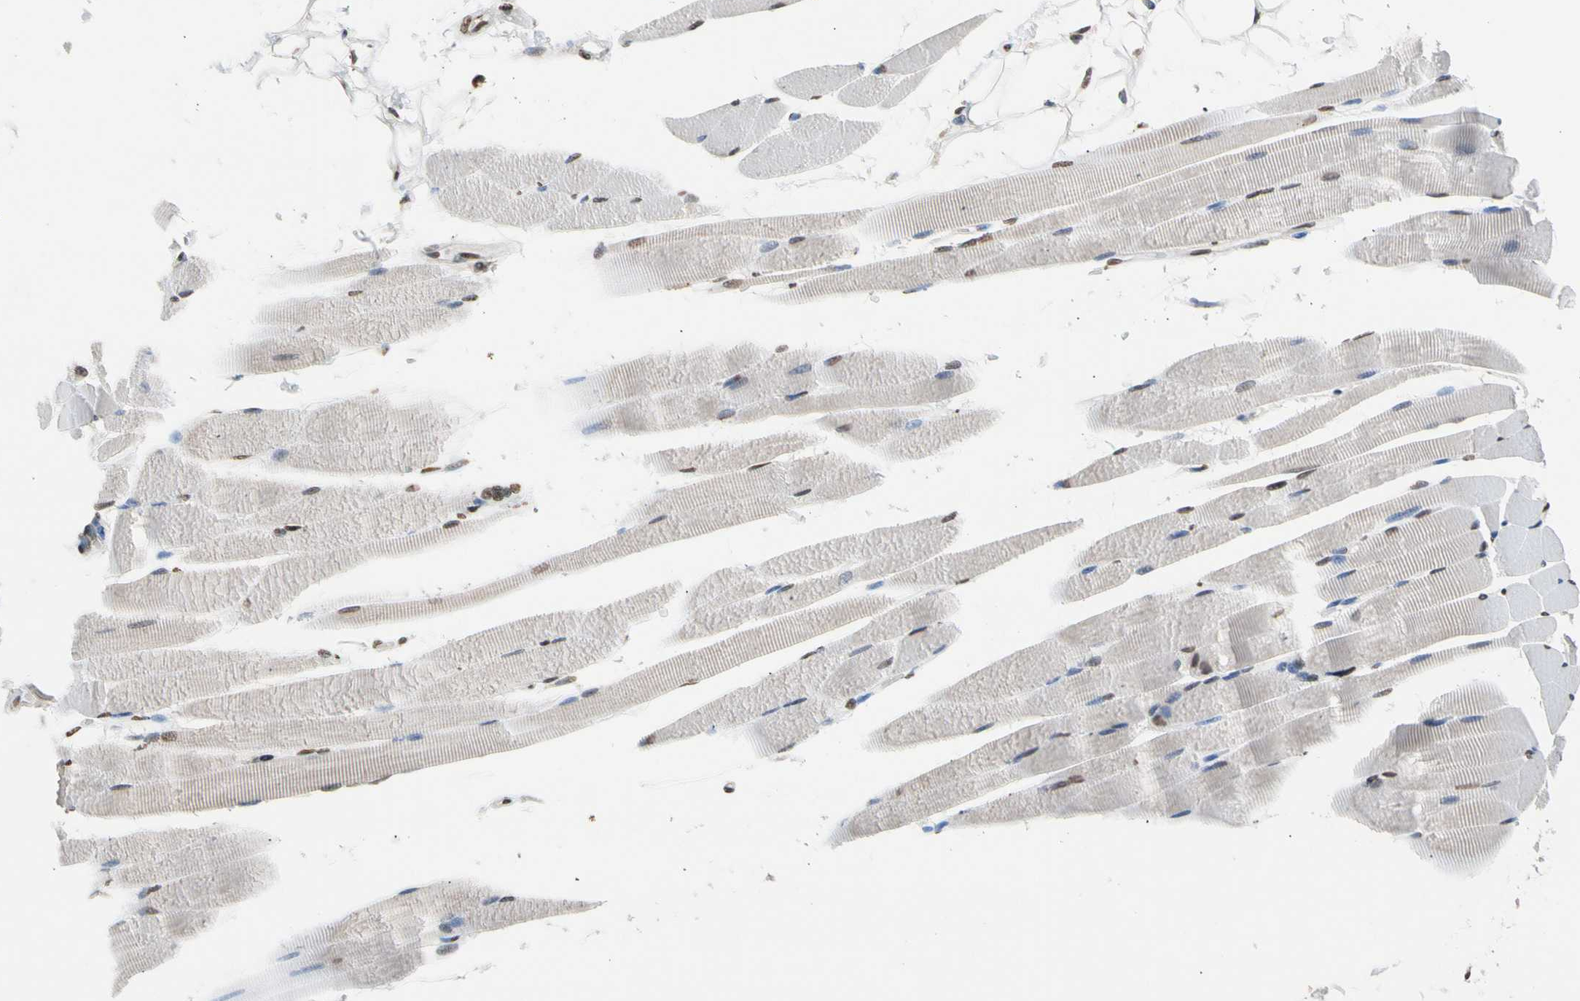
{"staining": {"intensity": "weak", "quantity": "25%-75%", "location": "cytoplasmic/membranous,nuclear"}, "tissue": "skeletal muscle", "cell_type": "Myocytes", "image_type": "normal", "snomed": [{"axis": "morphology", "description": "Normal tissue, NOS"}, {"axis": "topography", "description": "Skeletal muscle"}, {"axis": "topography", "description": "Peripheral nerve tissue"}], "caption": "Unremarkable skeletal muscle was stained to show a protein in brown. There is low levels of weak cytoplasmic/membranous,nuclear expression in about 25%-75% of myocytes. The protein of interest is stained brown, and the nuclei are stained in blue (DAB IHC with brightfield microscopy, high magnification).", "gene": "GPX4", "patient": {"sex": "female", "age": 84}}